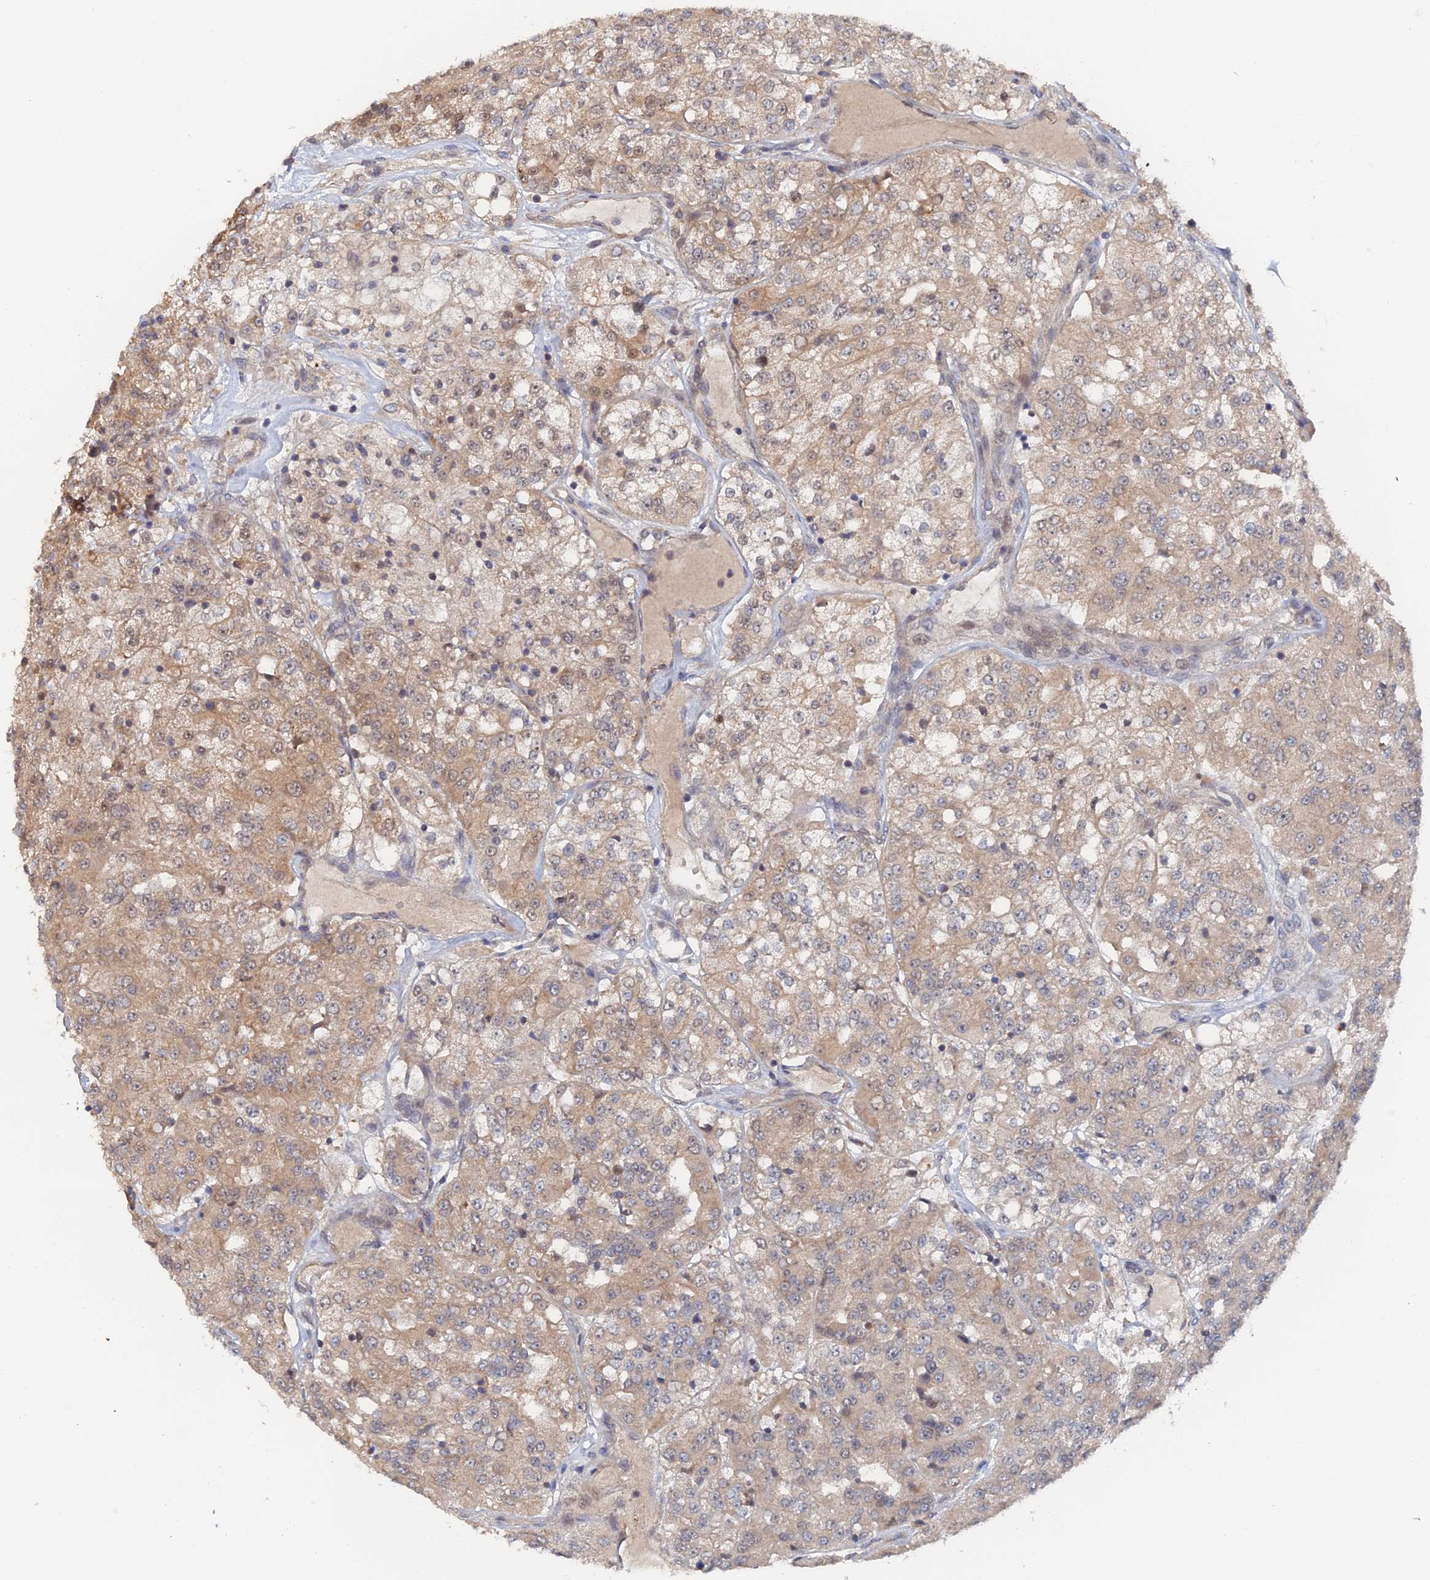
{"staining": {"intensity": "weak", "quantity": ">75%", "location": "cytoplasmic/membranous,nuclear"}, "tissue": "renal cancer", "cell_type": "Tumor cells", "image_type": "cancer", "snomed": [{"axis": "morphology", "description": "Adenocarcinoma, NOS"}, {"axis": "topography", "description": "Kidney"}], "caption": "Renal adenocarcinoma stained for a protein (brown) shows weak cytoplasmic/membranous and nuclear positive staining in approximately >75% of tumor cells.", "gene": "ELOVL6", "patient": {"sex": "female", "age": 63}}